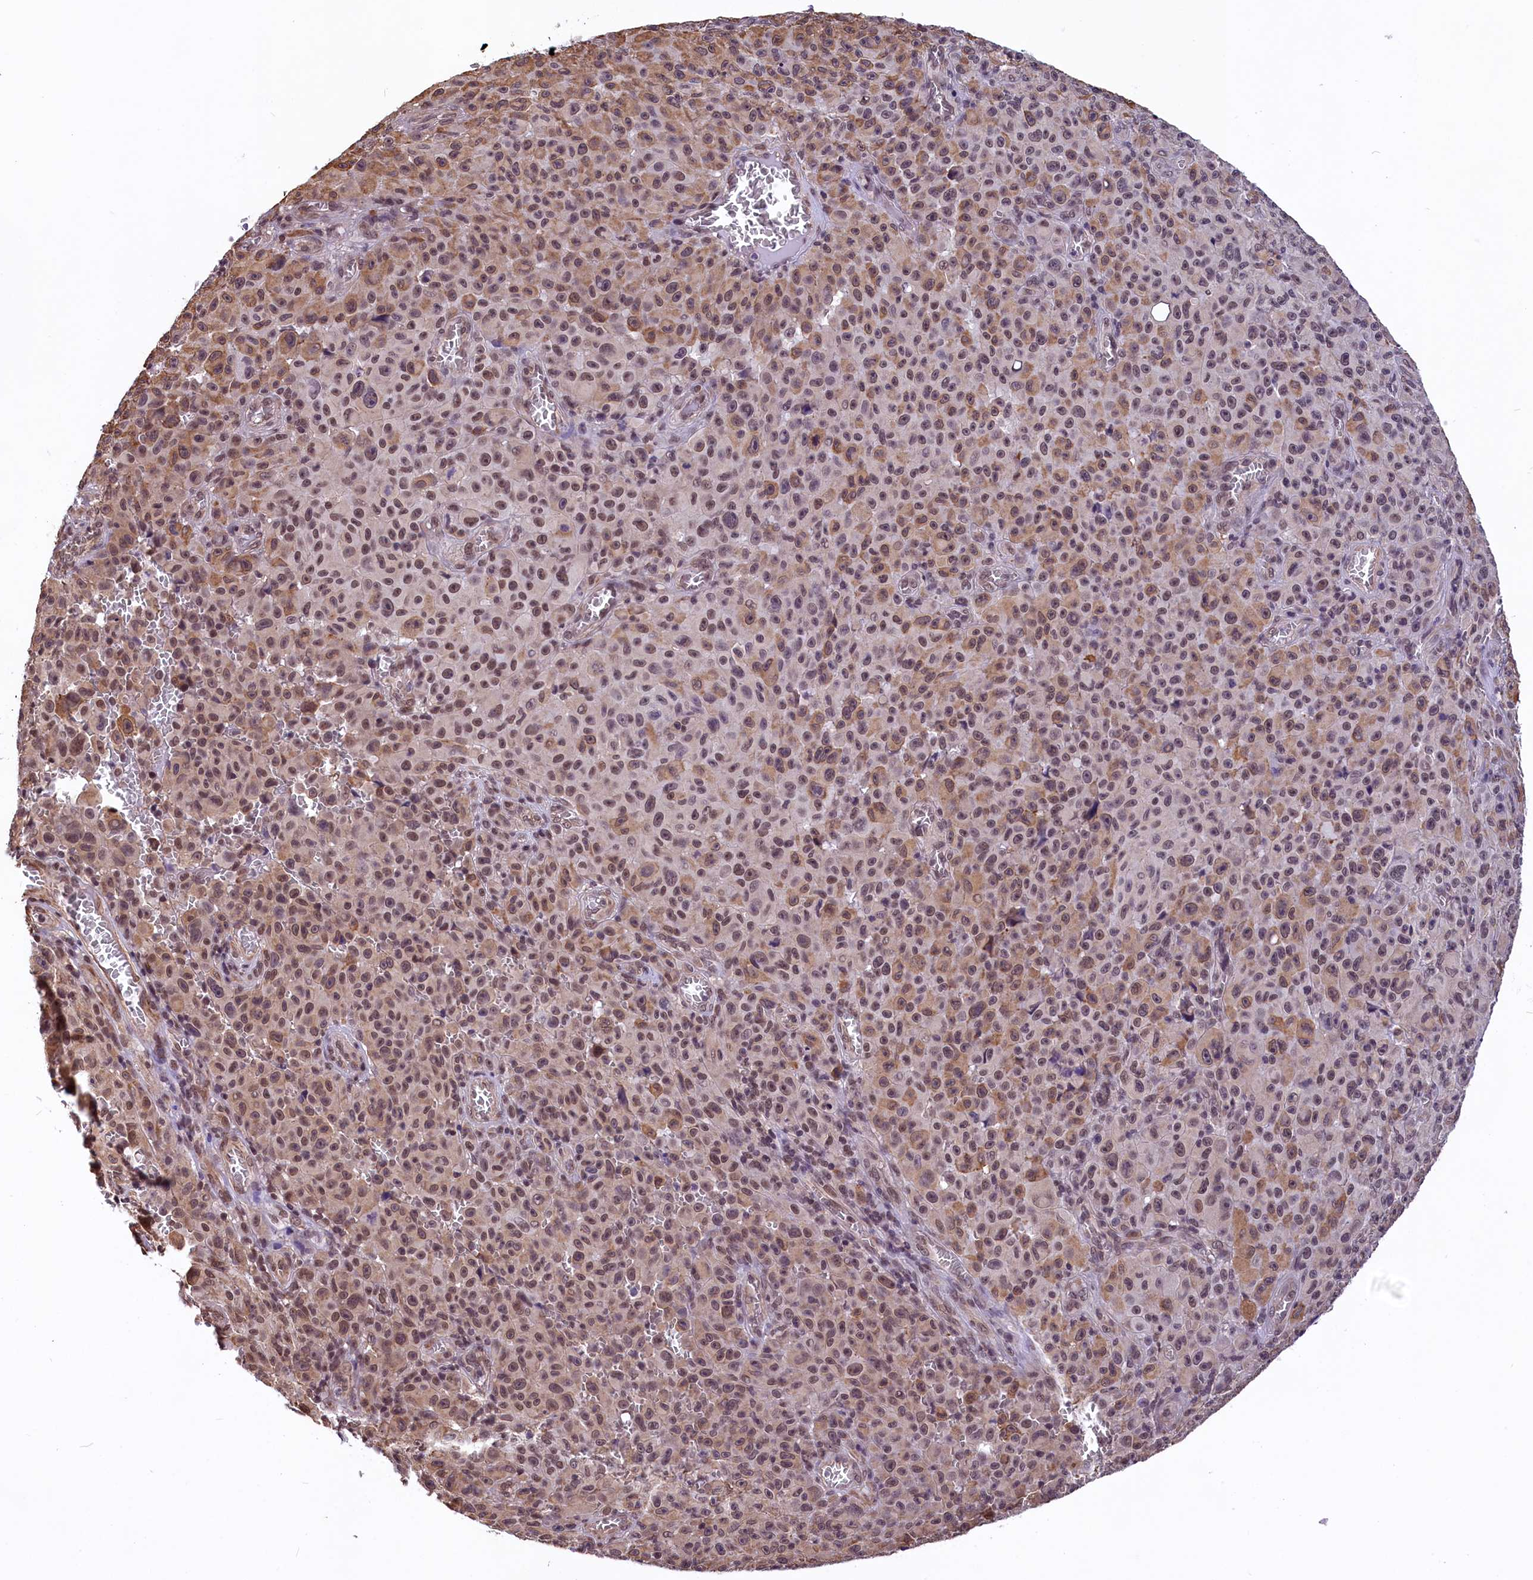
{"staining": {"intensity": "moderate", "quantity": ">75%", "location": "cytoplasmic/membranous,nuclear"}, "tissue": "melanoma", "cell_type": "Tumor cells", "image_type": "cancer", "snomed": [{"axis": "morphology", "description": "Malignant melanoma, NOS"}, {"axis": "topography", "description": "Skin"}], "caption": "Immunohistochemistry (DAB) staining of melanoma demonstrates moderate cytoplasmic/membranous and nuclear protein staining in about >75% of tumor cells.", "gene": "ZC3H4", "patient": {"sex": "female", "age": 82}}